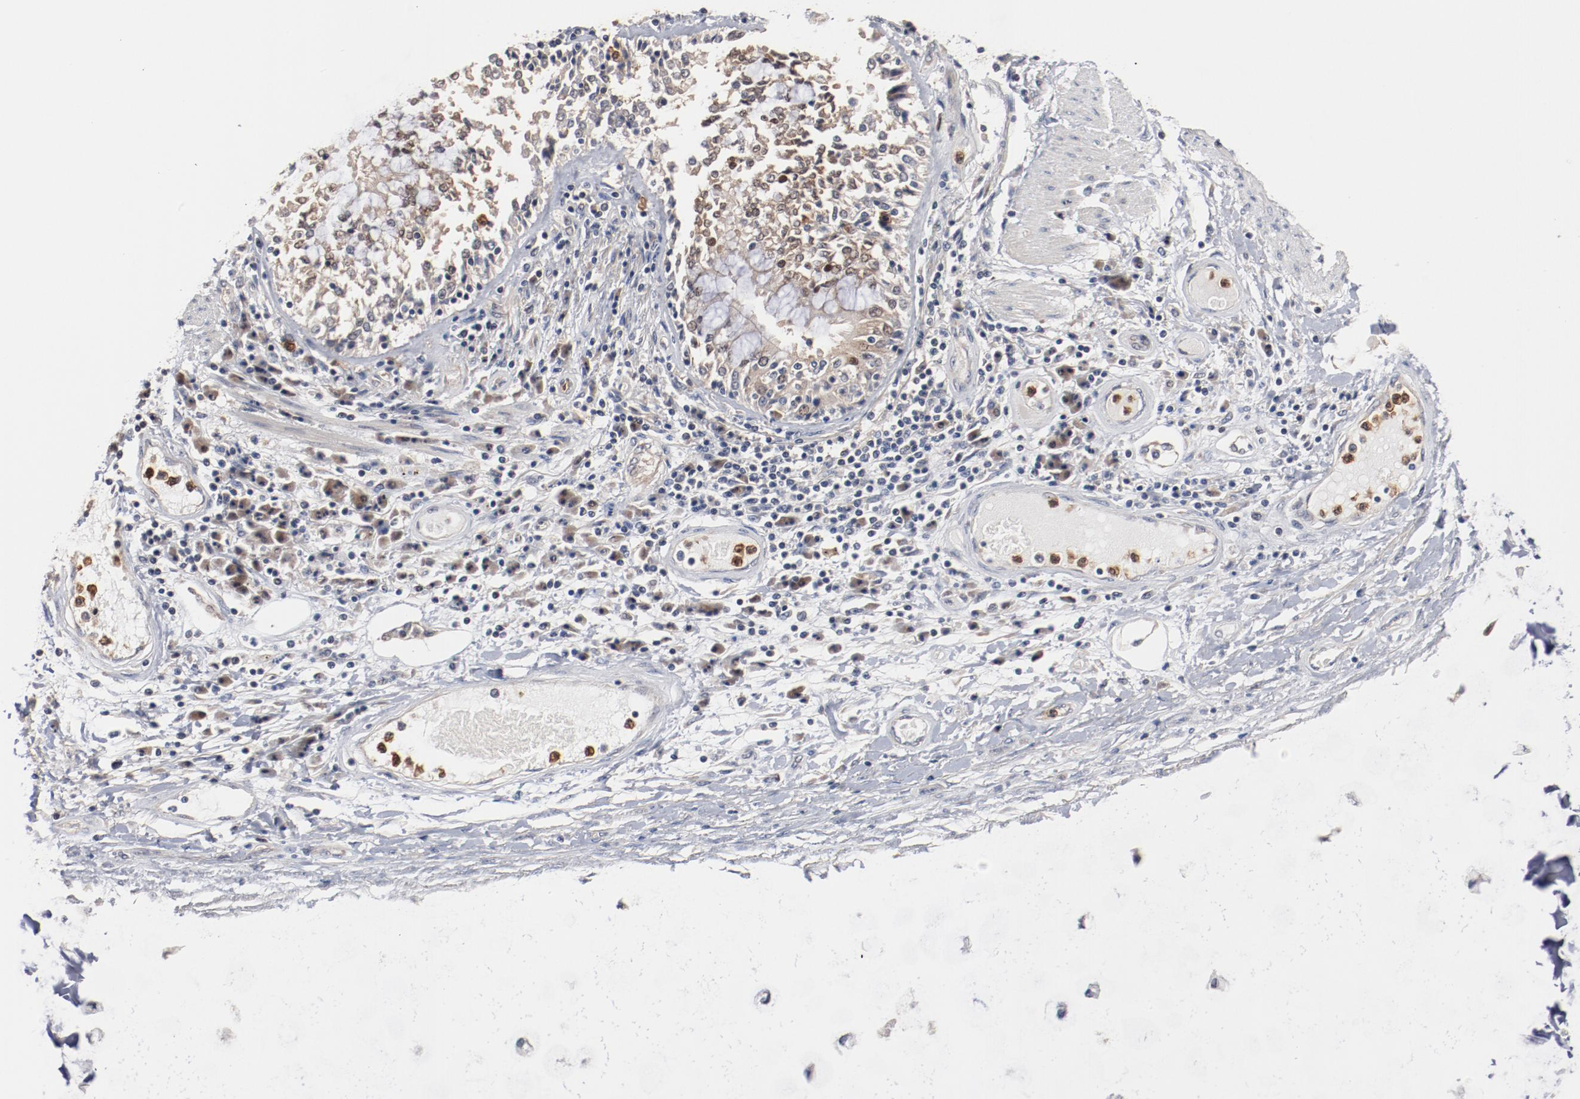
{"staining": {"intensity": "negative", "quantity": "none", "location": "none"}, "tissue": "adipose tissue", "cell_type": "Adipocytes", "image_type": "normal", "snomed": [{"axis": "morphology", "description": "Normal tissue, NOS"}, {"axis": "morphology", "description": "Adenocarcinoma, NOS"}, {"axis": "topography", "description": "Cartilage tissue"}, {"axis": "topography", "description": "Lung"}], "caption": "Immunohistochemistry of normal adipose tissue exhibits no expression in adipocytes.", "gene": "RNASE11", "patient": {"sex": "female", "age": 67}}